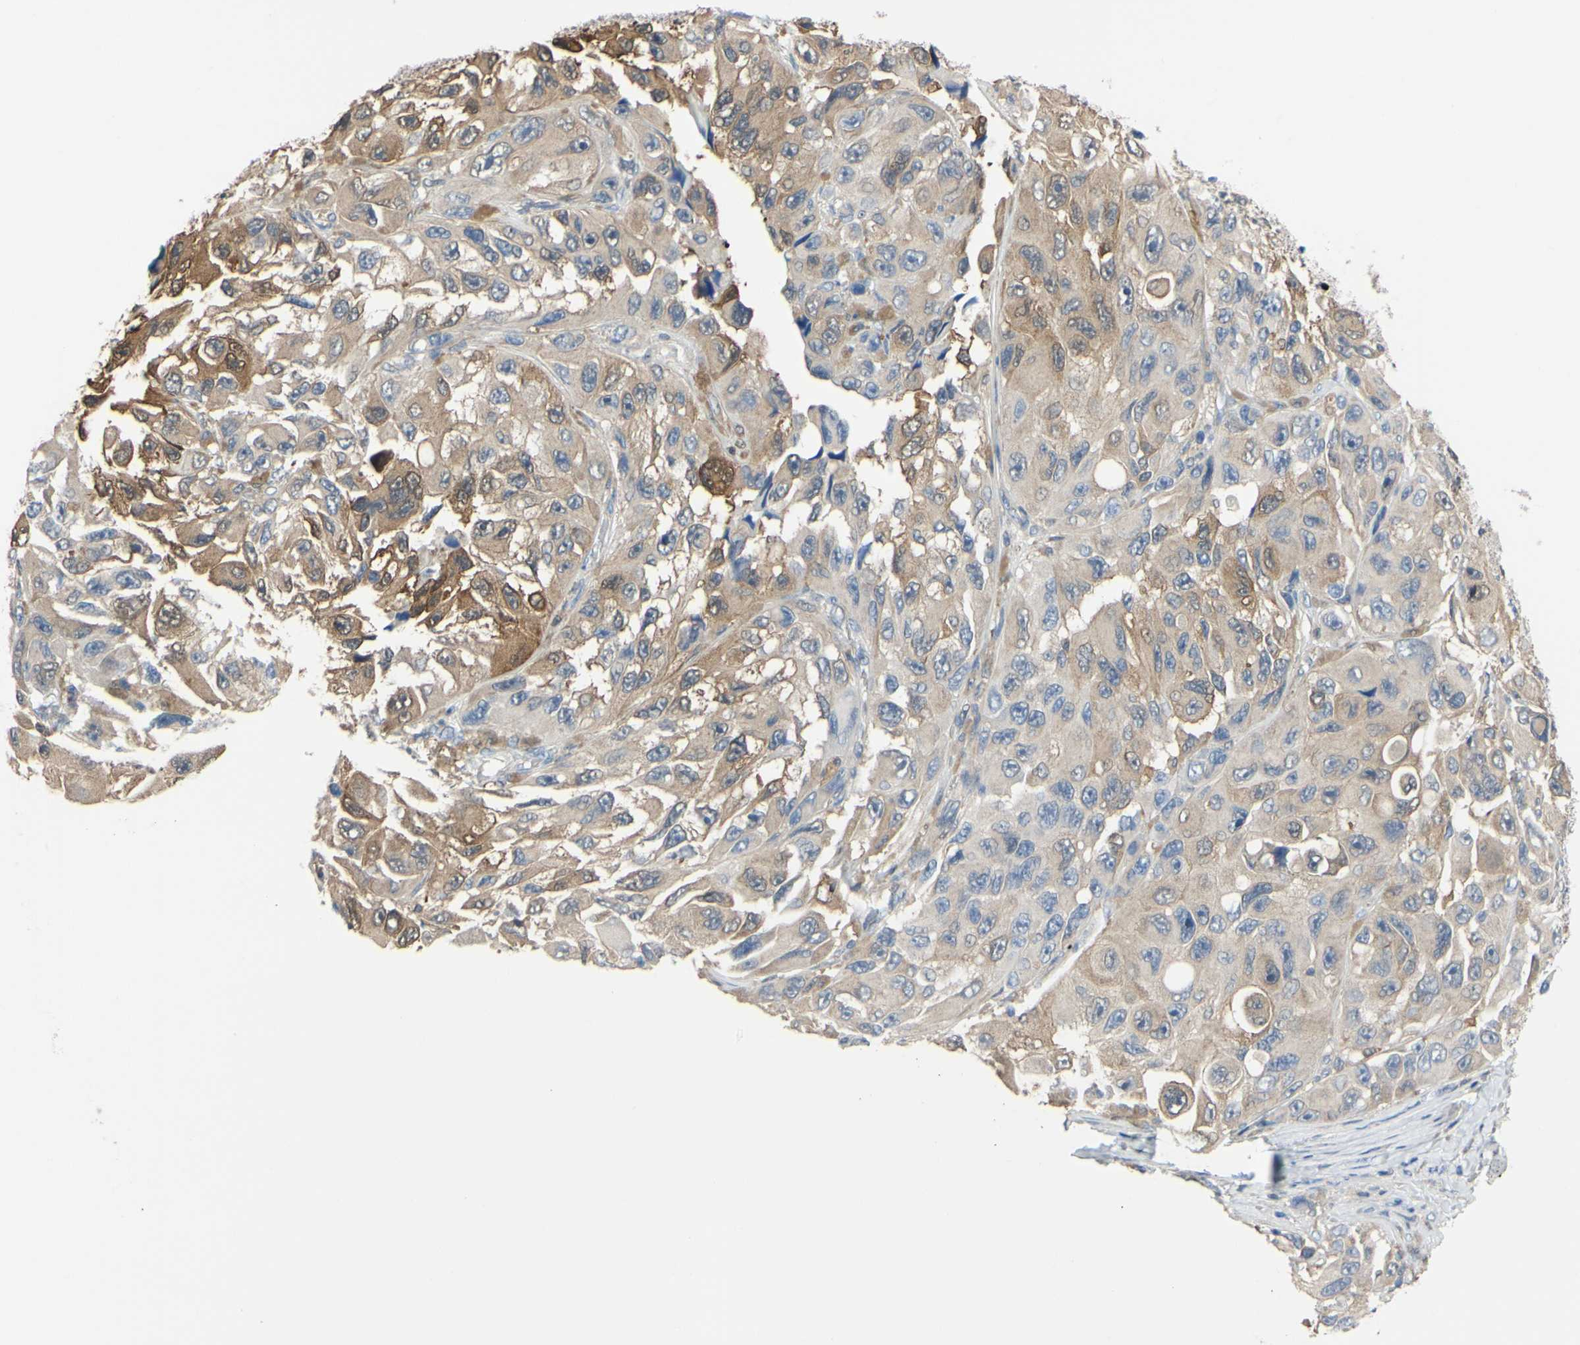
{"staining": {"intensity": "moderate", "quantity": "<25%", "location": "cytoplasmic/membranous"}, "tissue": "melanoma", "cell_type": "Tumor cells", "image_type": "cancer", "snomed": [{"axis": "morphology", "description": "Malignant melanoma, NOS"}, {"axis": "topography", "description": "Skin"}], "caption": "Malignant melanoma tissue reveals moderate cytoplasmic/membranous positivity in about <25% of tumor cells, visualized by immunohistochemistry. (DAB IHC, brown staining for protein, blue staining for nuclei).", "gene": "UPK3B", "patient": {"sex": "female", "age": 73}}